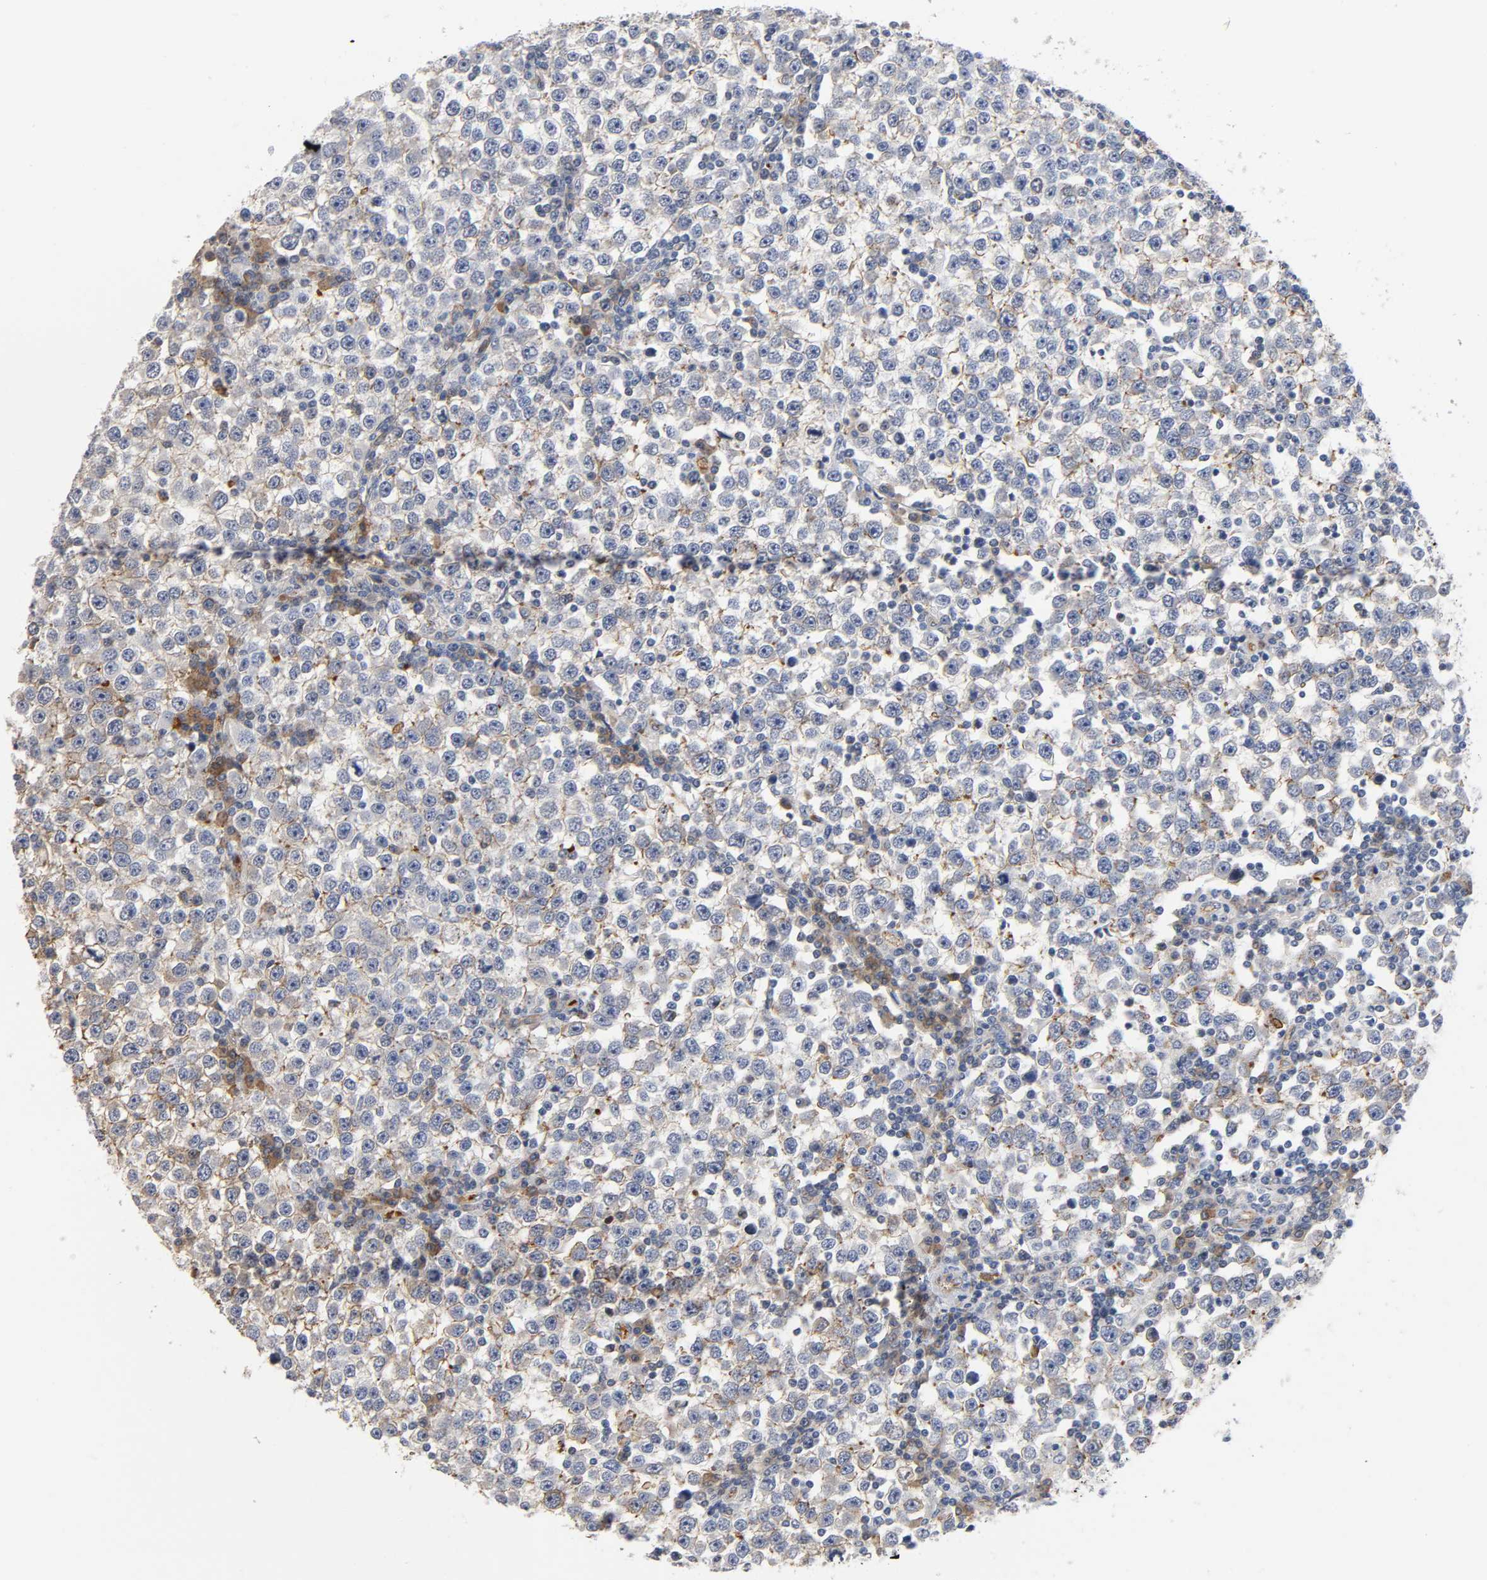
{"staining": {"intensity": "moderate", "quantity": "<25%", "location": "cytoplasmic/membranous"}, "tissue": "testis cancer", "cell_type": "Tumor cells", "image_type": "cancer", "snomed": [{"axis": "morphology", "description": "Seminoma, NOS"}, {"axis": "topography", "description": "Testis"}], "caption": "Testis seminoma was stained to show a protein in brown. There is low levels of moderate cytoplasmic/membranous expression in about <25% of tumor cells. (DAB = brown stain, brightfield microscopy at high magnification).", "gene": "CD2AP", "patient": {"sex": "male", "age": 65}}